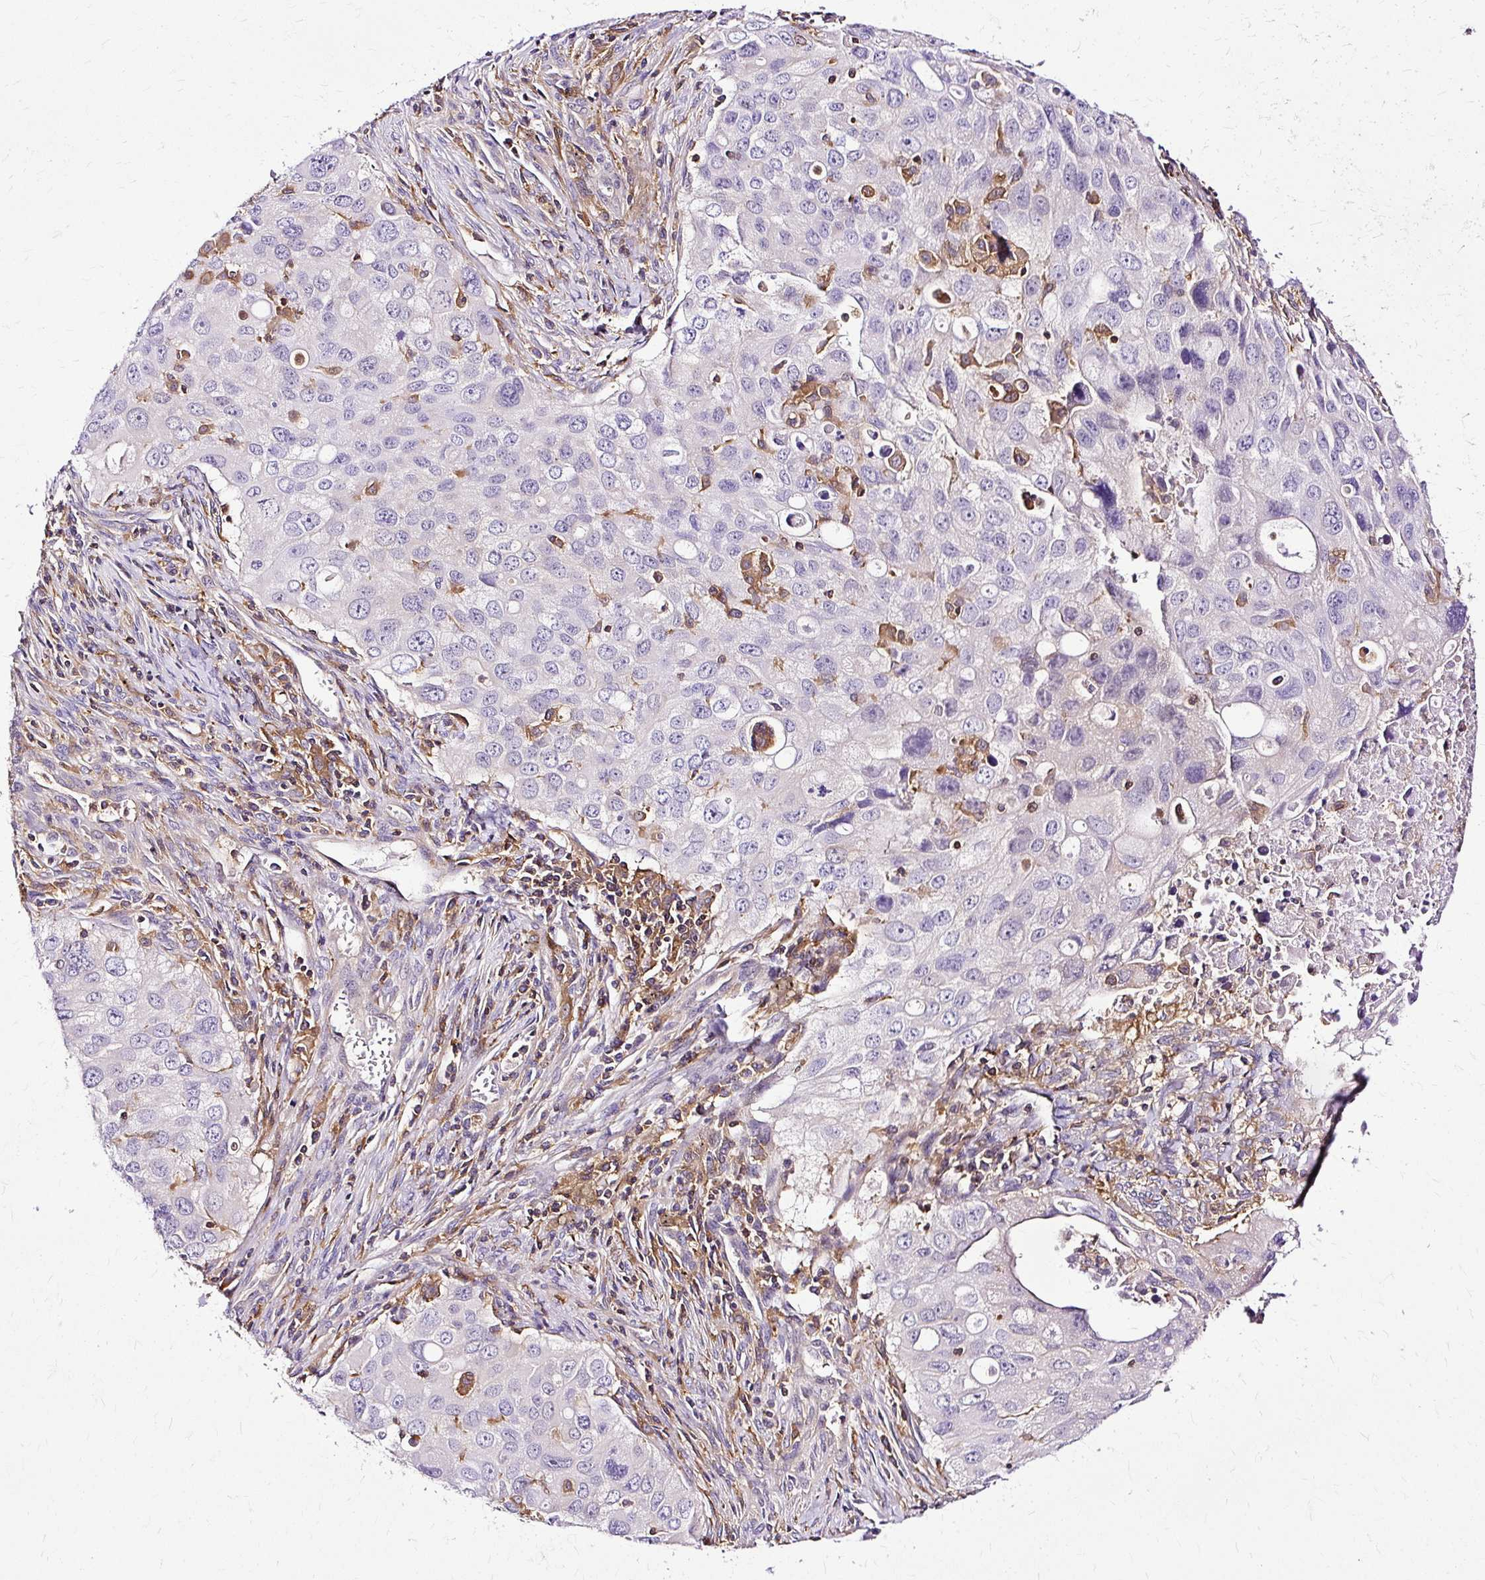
{"staining": {"intensity": "negative", "quantity": "none", "location": "none"}, "tissue": "lung cancer", "cell_type": "Tumor cells", "image_type": "cancer", "snomed": [{"axis": "morphology", "description": "Adenocarcinoma, NOS"}, {"axis": "morphology", "description": "Adenocarcinoma, metastatic, NOS"}, {"axis": "topography", "description": "Lymph node"}, {"axis": "topography", "description": "Lung"}], "caption": "DAB immunohistochemical staining of lung cancer demonstrates no significant staining in tumor cells.", "gene": "TWF2", "patient": {"sex": "female", "age": 42}}